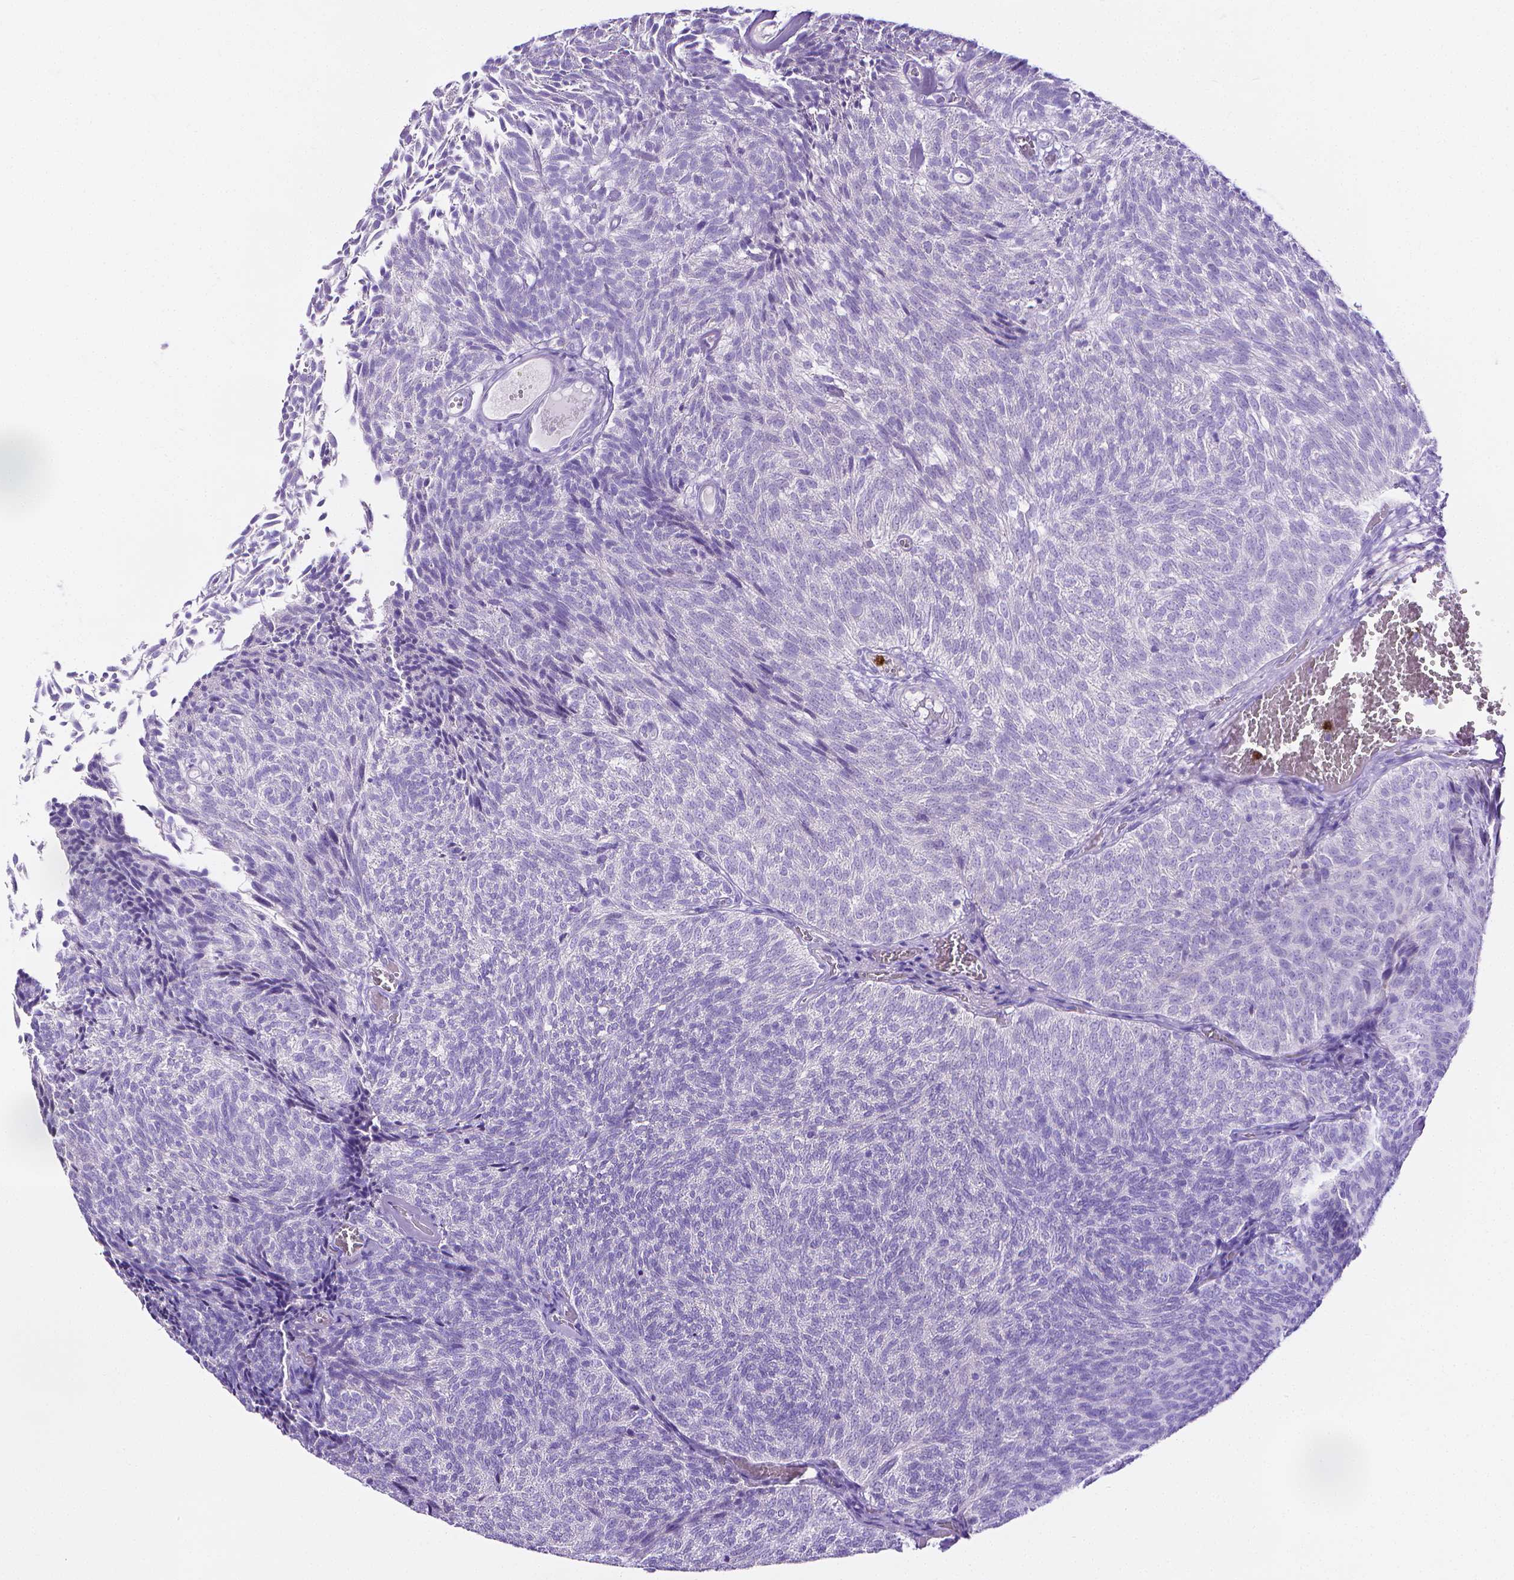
{"staining": {"intensity": "negative", "quantity": "none", "location": "none"}, "tissue": "urothelial cancer", "cell_type": "Tumor cells", "image_type": "cancer", "snomed": [{"axis": "morphology", "description": "Urothelial carcinoma, Low grade"}, {"axis": "topography", "description": "Urinary bladder"}], "caption": "There is no significant staining in tumor cells of urothelial carcinoma (low-grade).", "gene": "MMP9", "patient": {"sex": "male", "age": 77}}